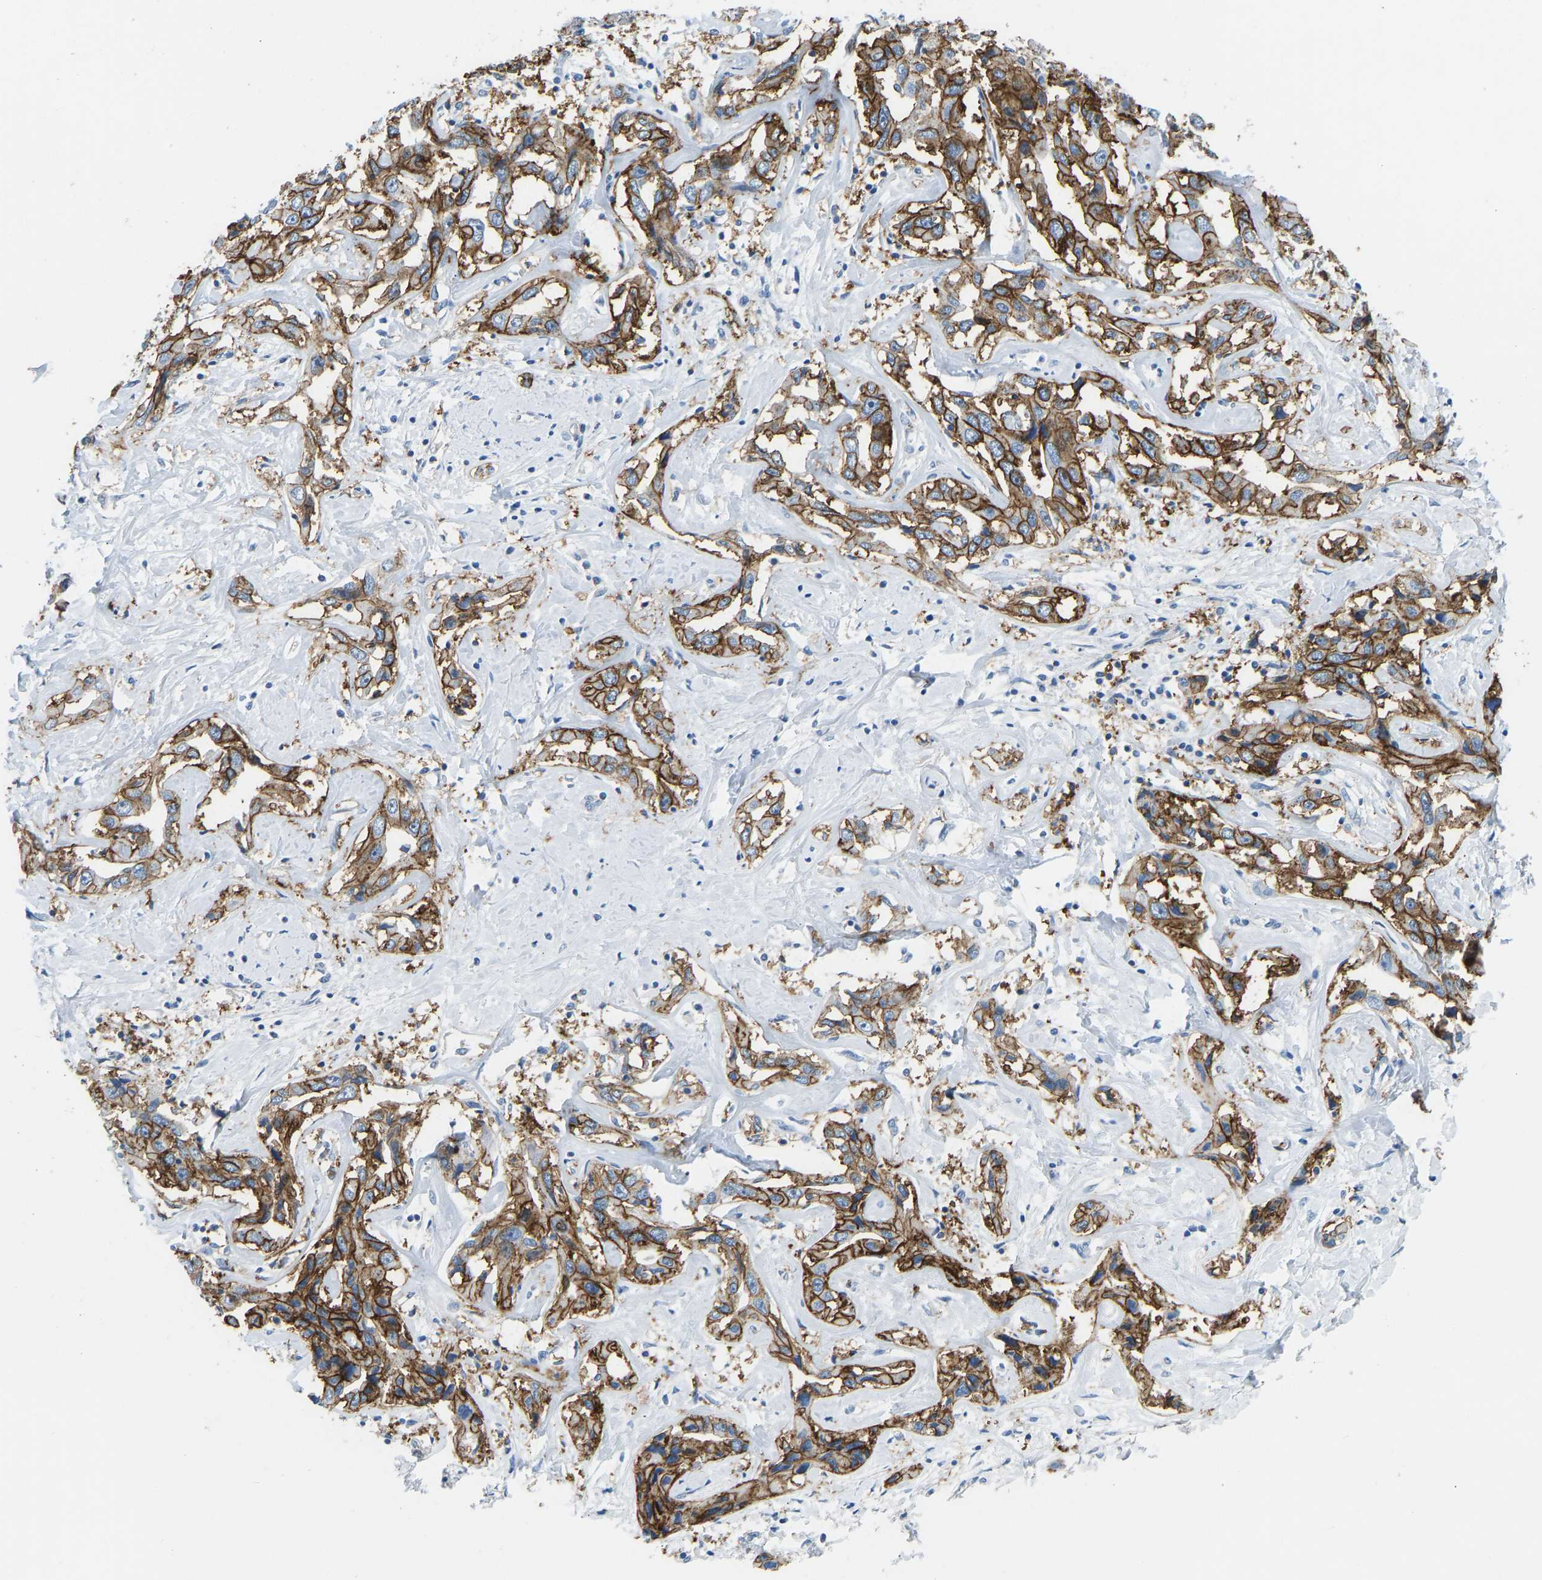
{"staining": {"intensity": "strong", "quantity": ">75%", "location": "cytoplasmic/membranous"}, "tissue": "liver cancer", "cell_type": "Tumor cells", "image_type": "cancer", "snomed": [{"axis": "morphology", "description": "Cholangiocarcinoma"}, {"axis": "topography", "description": "Liver"}], "caption": "This image displays IHC staining of liver cancer, with high strong cytoplasmic/membranous expression in about >75% of tumor cells.", "gene": "ATP1A1", "patient": {"sex": "male", "age": 59}}